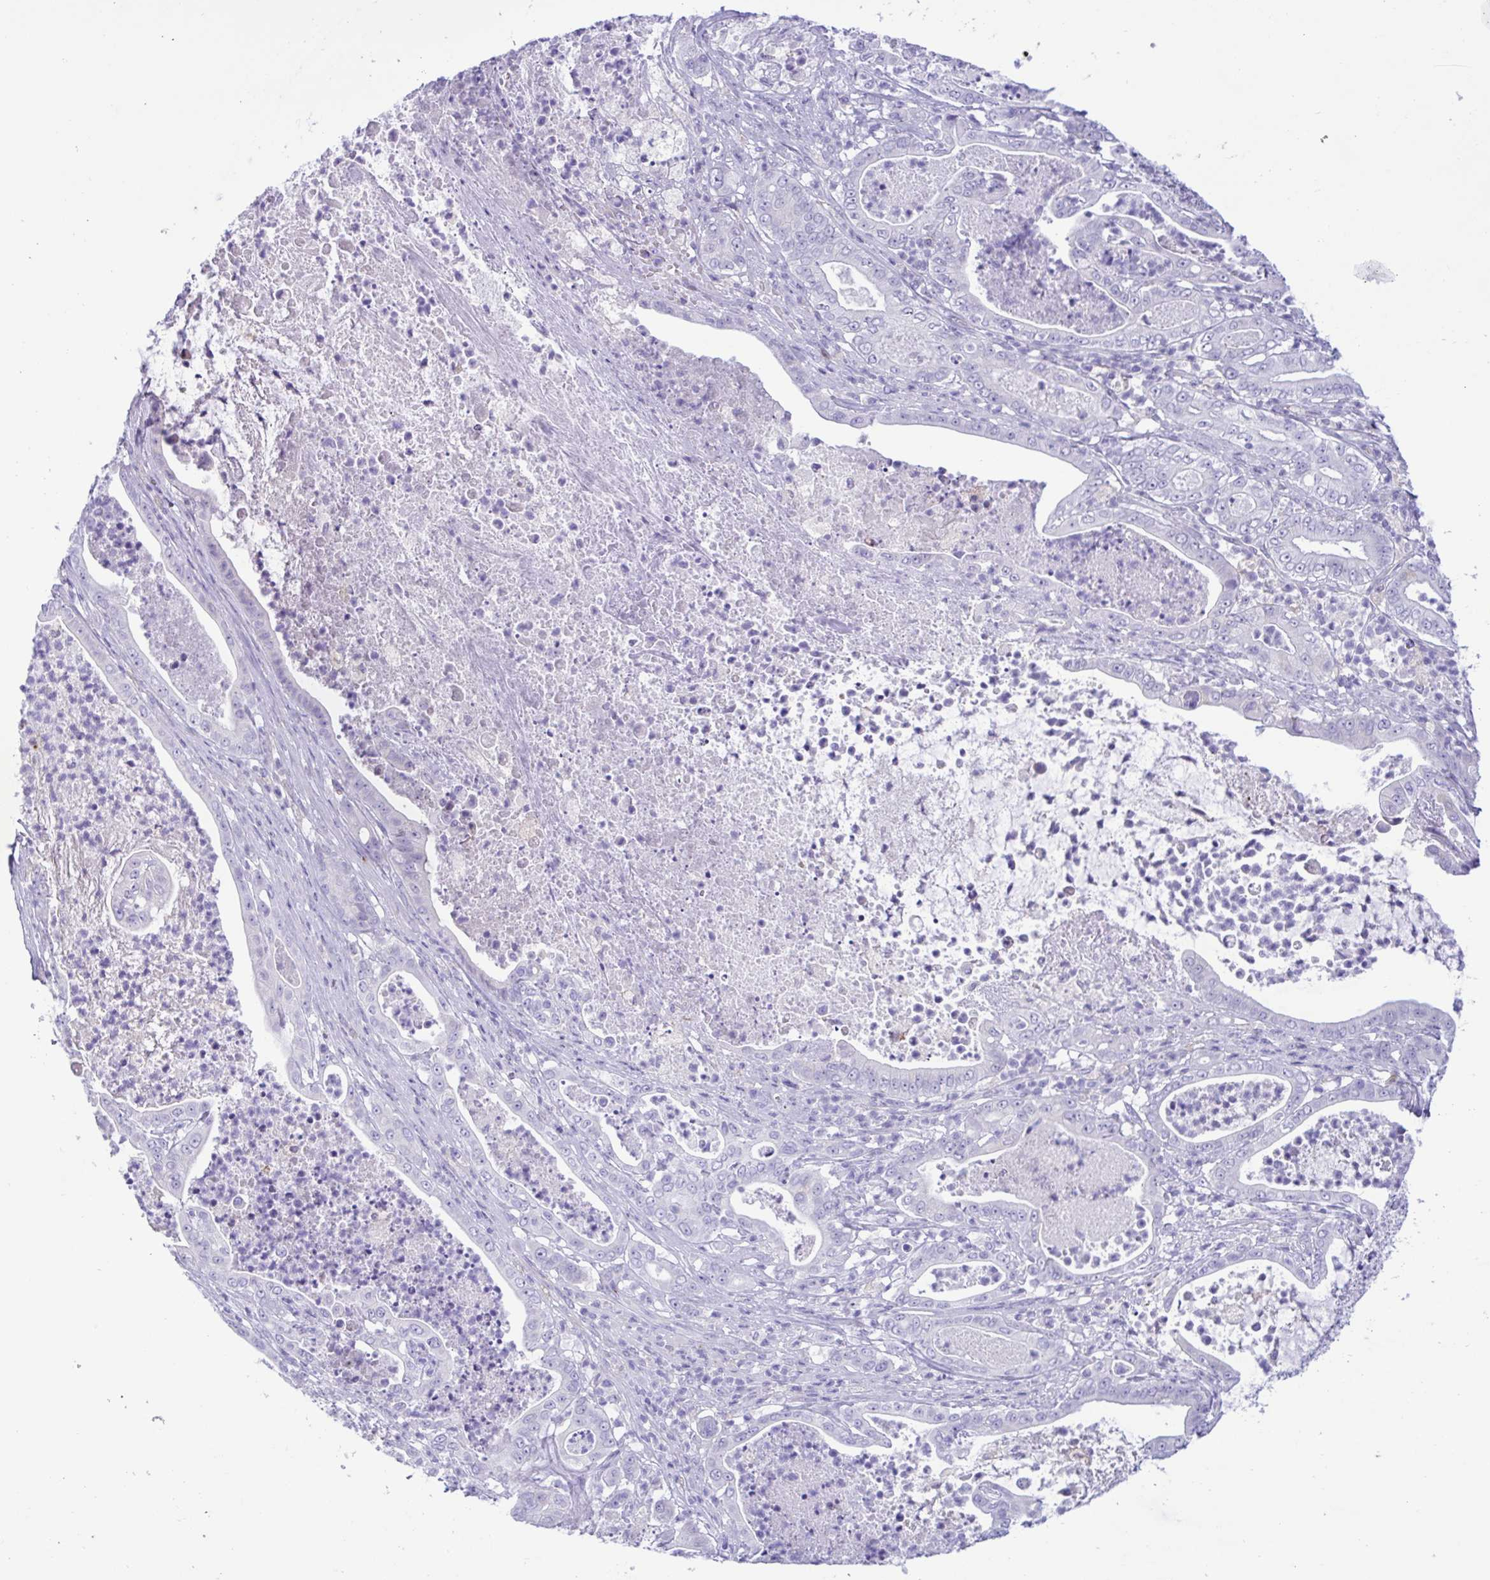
{"staining": {"intensity": "negative", "quantity": "none", "location": "none"}, "tissue": "pancreatic cancer", "cell_type": "Tumor cells", "image_type": "cancer", "snomed": [{"axis": "morphology", "description": "Adenocarcinoma, NOS"}, {"axis": "topography", "description": "Pancreas"}], "caption": "DAB immunohistochemical staining of pancreatic cancer reveals no significant staining in tumor cells.", "gene": "SREBF1", "patient": {"sex": "male", "age": 71}}